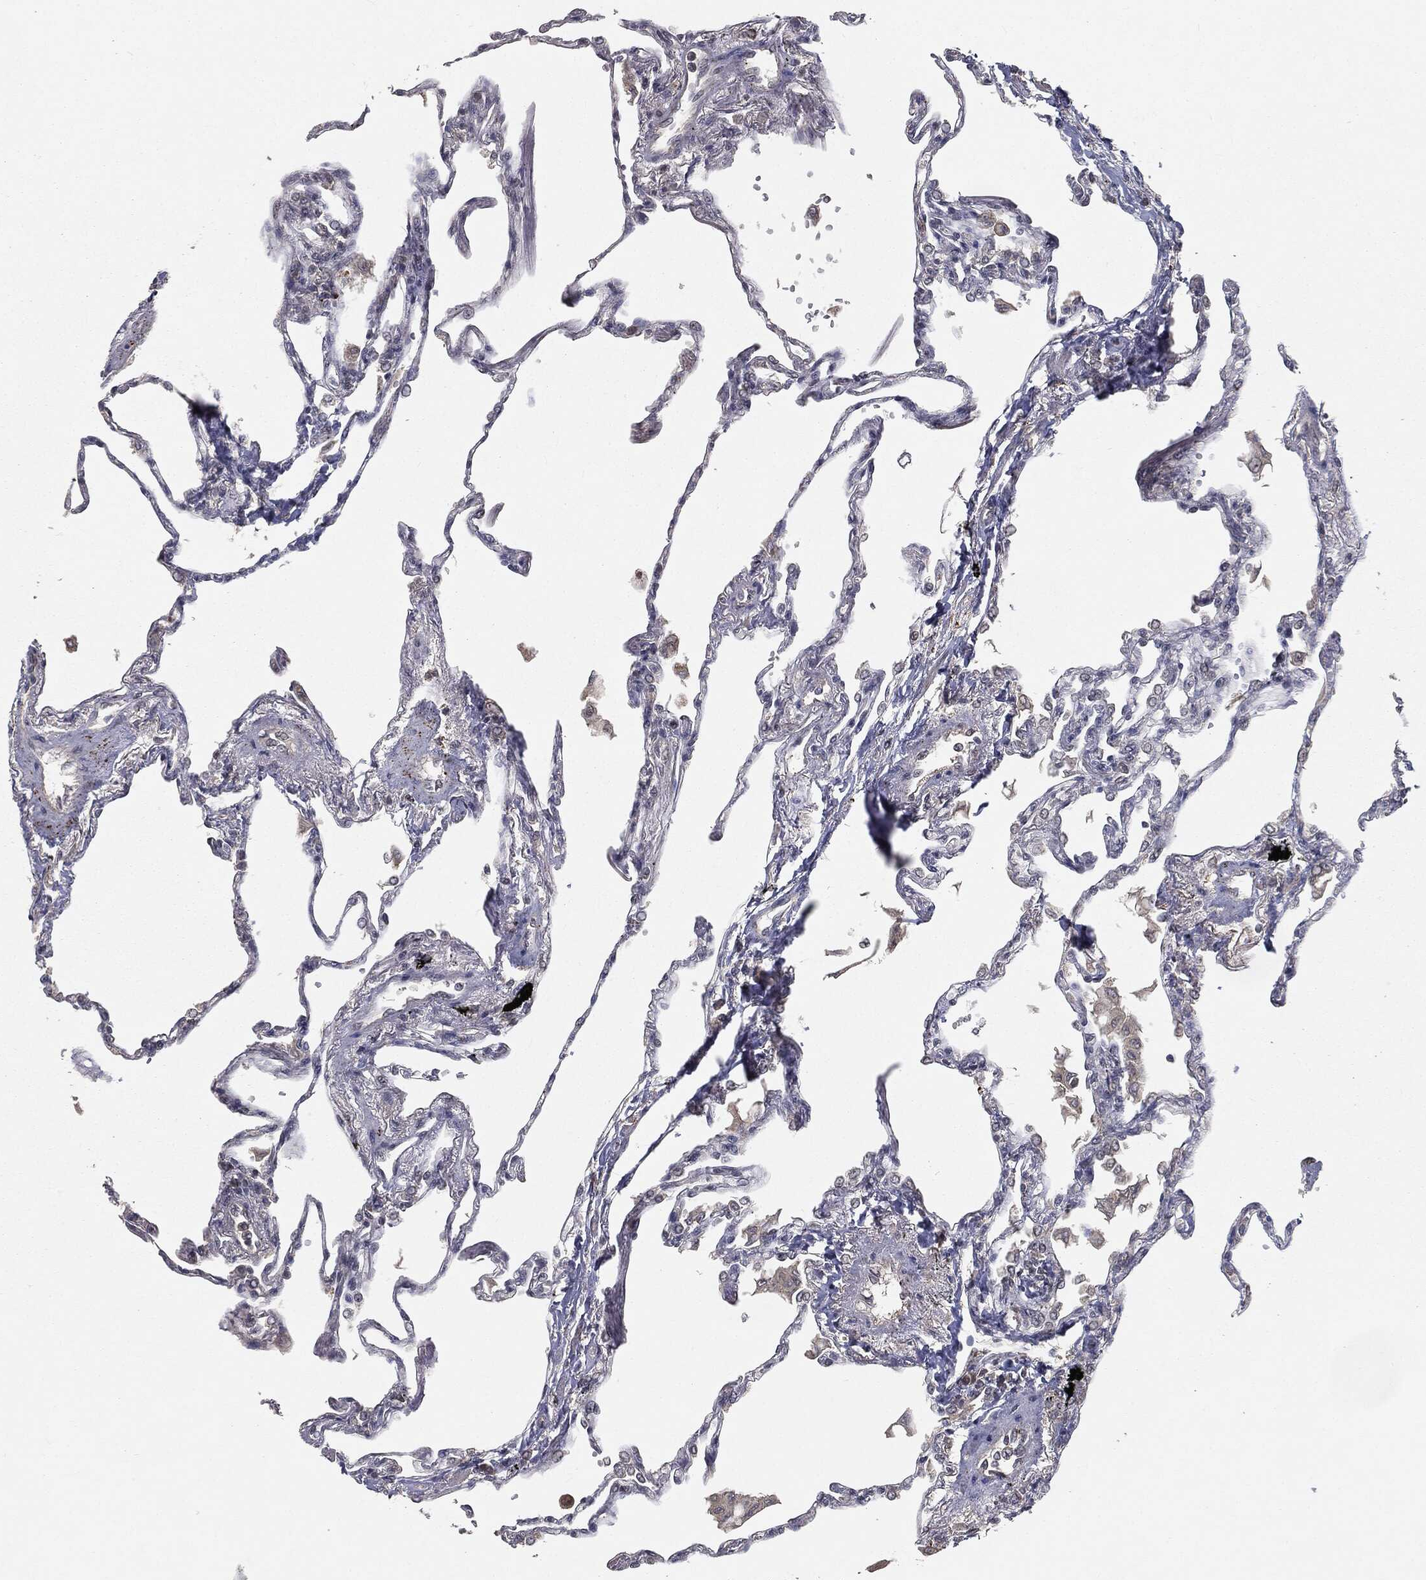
{"staining": {"intensity": "weak", "quantity": "<25%", "location": "cytoplasmic/membranous"}, "tissue": "lung", "cell_type": "Alveolar cells", "image_type": "normal", "snomed": [{"axis": "morphology", "description": "Normal tissue, NOS"}, {"axis": "topography", "description": "Lung"}], "caption": "Human lung stained for a protein using immunohistochemistry (IHC) exhibits no staining in alveolar cells.", "gene": "FBXO7", "patient": {"sex": "male", "age": 78}}